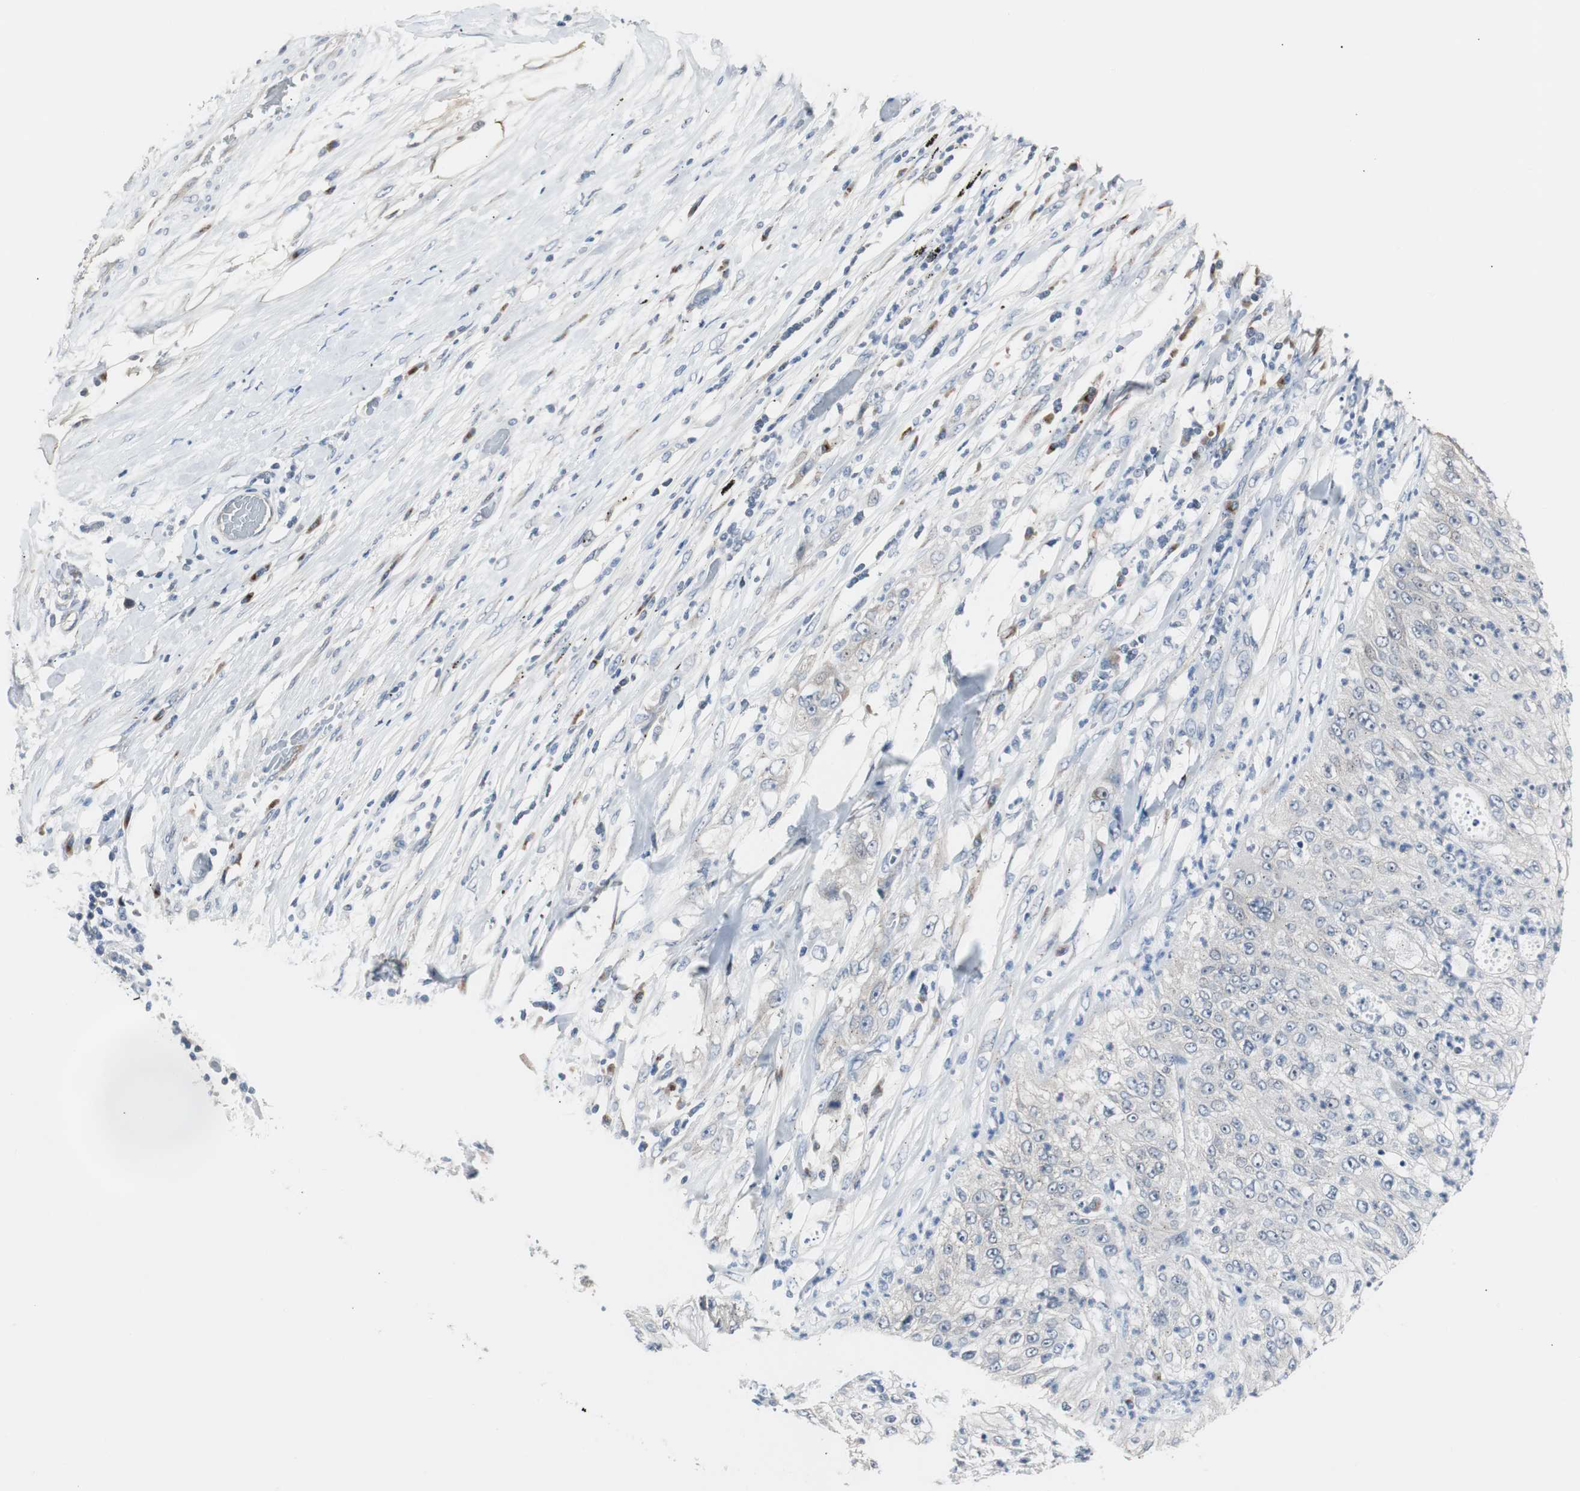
{"staining": {"intensity": "negative", "quantity": "none", "location": "none"}, "tissue": "lung cancer", "cell_type": "Tumor cells", "image_type": "cancer", "snomed": [{"axis": "morphology", "description": "Inflammation, NOS"}, {"axis": "morphology", "description": "Squamous cell carcinoma, NOS"}, {"axis": "topography", "description": "Lymph node"}, {"axis": "topography", "description": "Soft tissue"}, {"axis": "topography", "description": "Lung"}], "caption": "A micrograph of human squamous cell carcinoma (lung) is negative for staining in tumor cells.", "gene": "SOX30", "patient": {"sex": "male", "age": 66}}